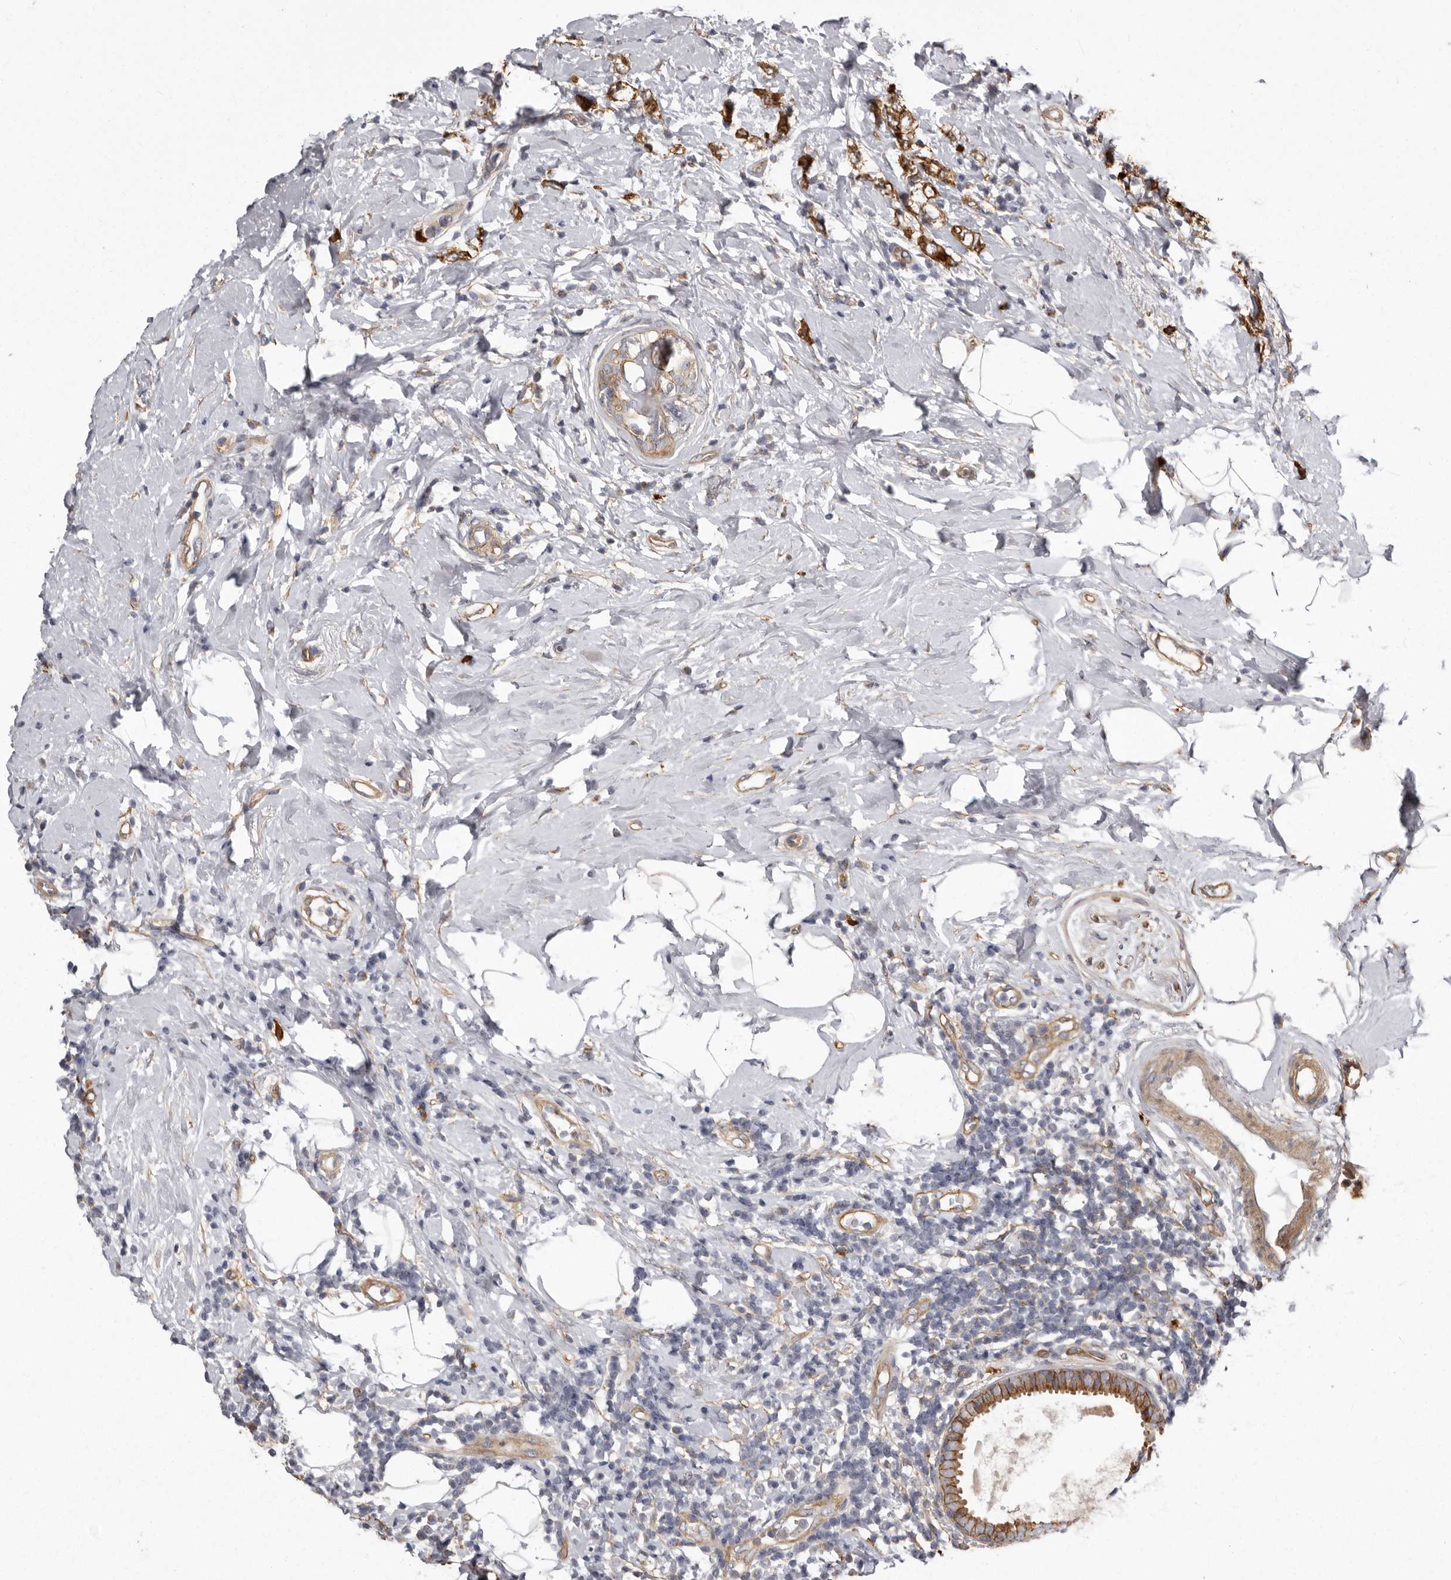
{"staining": {"intensity": "strong", "quantity": ">75%", "location": "cytoplasmic/membranous"}, "tissue": "breast cancer", "cell_type": "Tumor cells", "image_type": "cancer", "snomed": [{"axis": "morphology", "description": "Lobular carcinoma"}, {"axis": "topography", "description": "Breast"}], "caption": "Breast lobular carcinoma stained with a brown dye exhibits strong cytoplasmic/membranous positive positivity in approximately >75% of tumor cells.", "gene": "ENAH", "patient": {"sex": "female", "age": 47}}